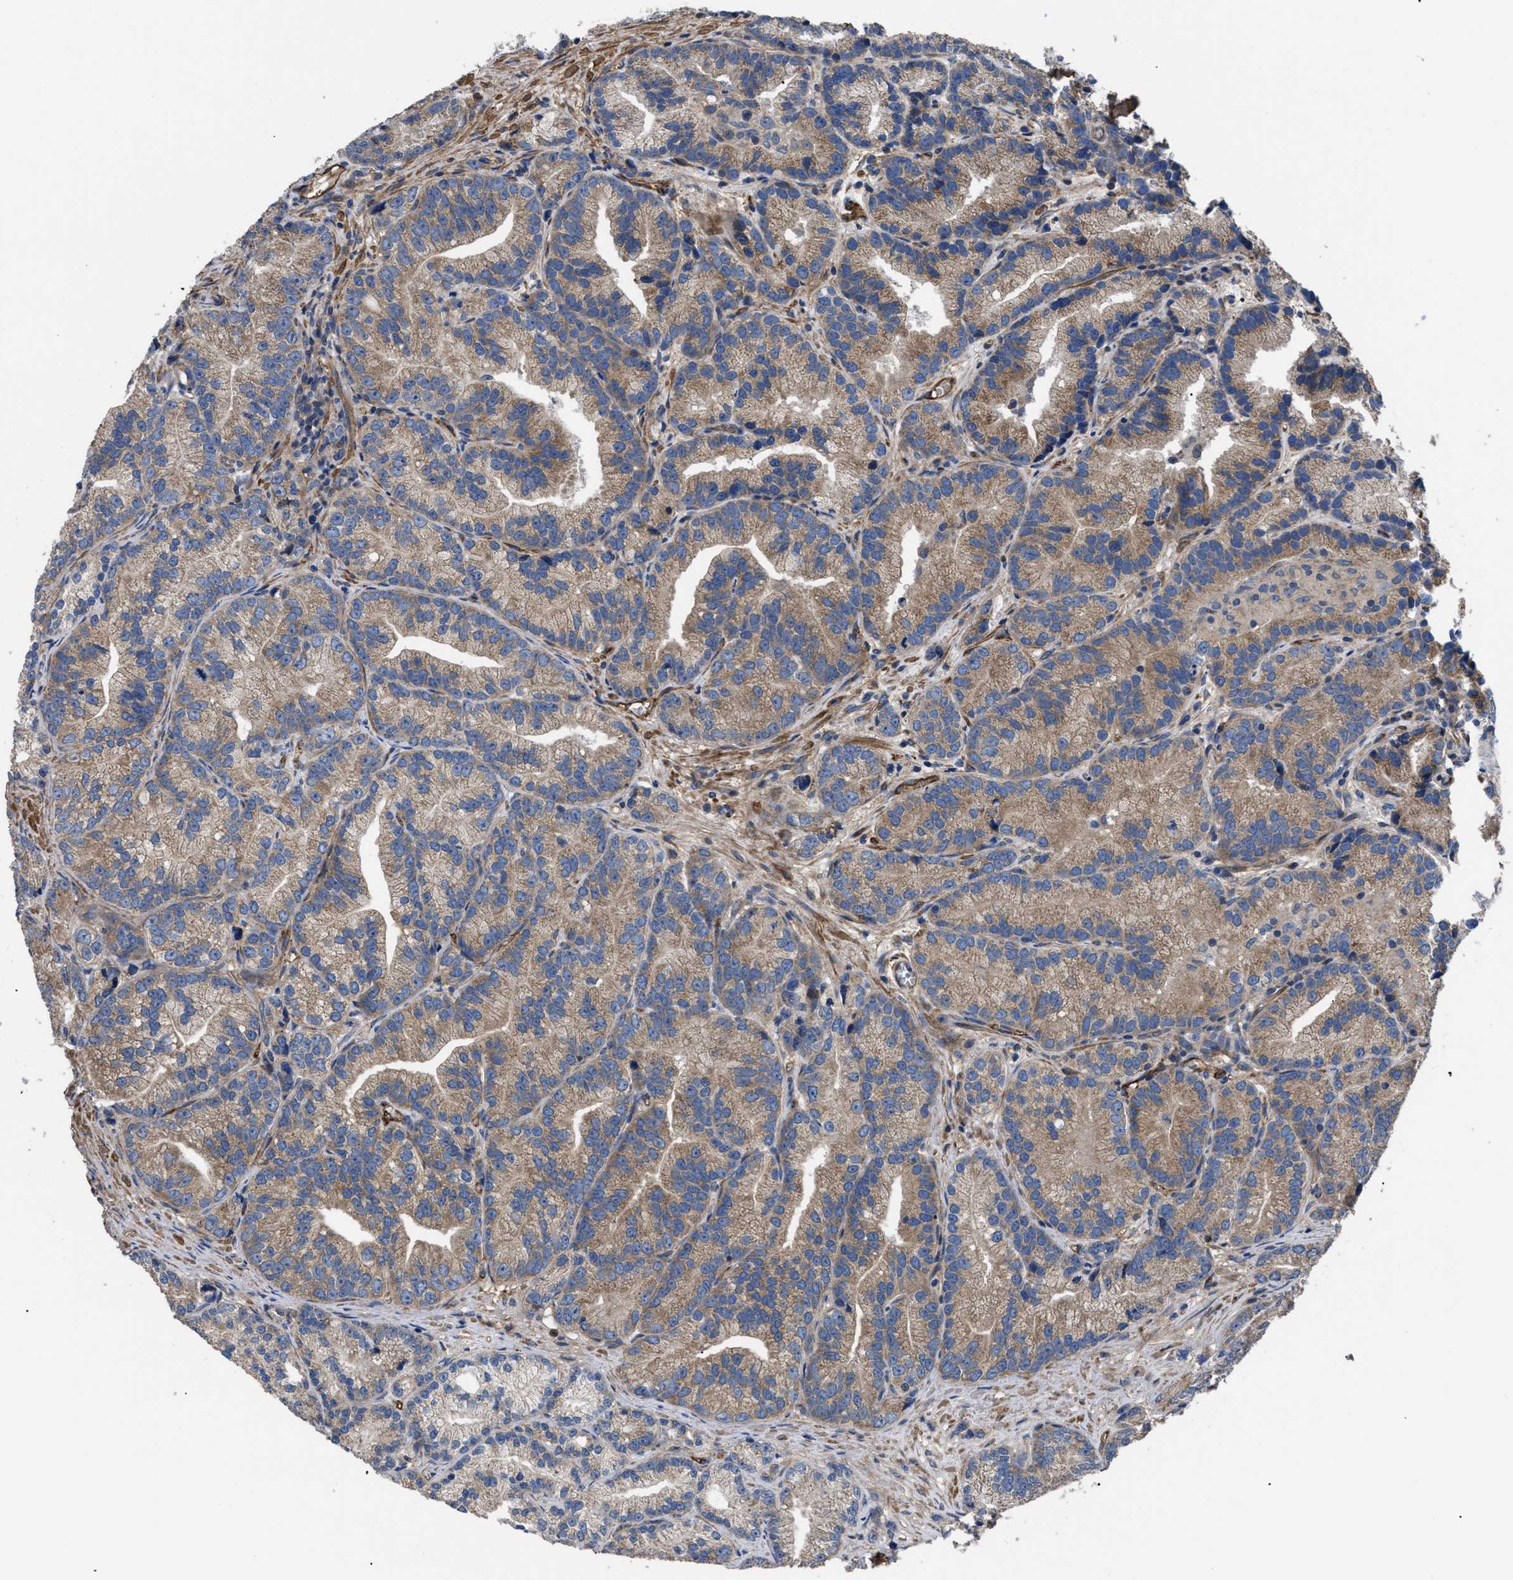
{"staining": {"intensity": "moderate", "quantity": "25%-75%", "location": "cytoplasmic/membranous"}, "tissue": "prostate cancer", "cell_type": "Tumor cells", "image_type": "cancer", "snomed": [{"axis": "morphology", "description": "Adenocarcinoma, Low grade"}, {"axis": "topography", "description": "Prostate"}], "caption": "Prostate cancer (low-grade adenocarcinoma) stained with a protein marker shows moderate staining in tumor cells.", "gene": "NT5E", "patient": {"sex": "male", "age": 89}}